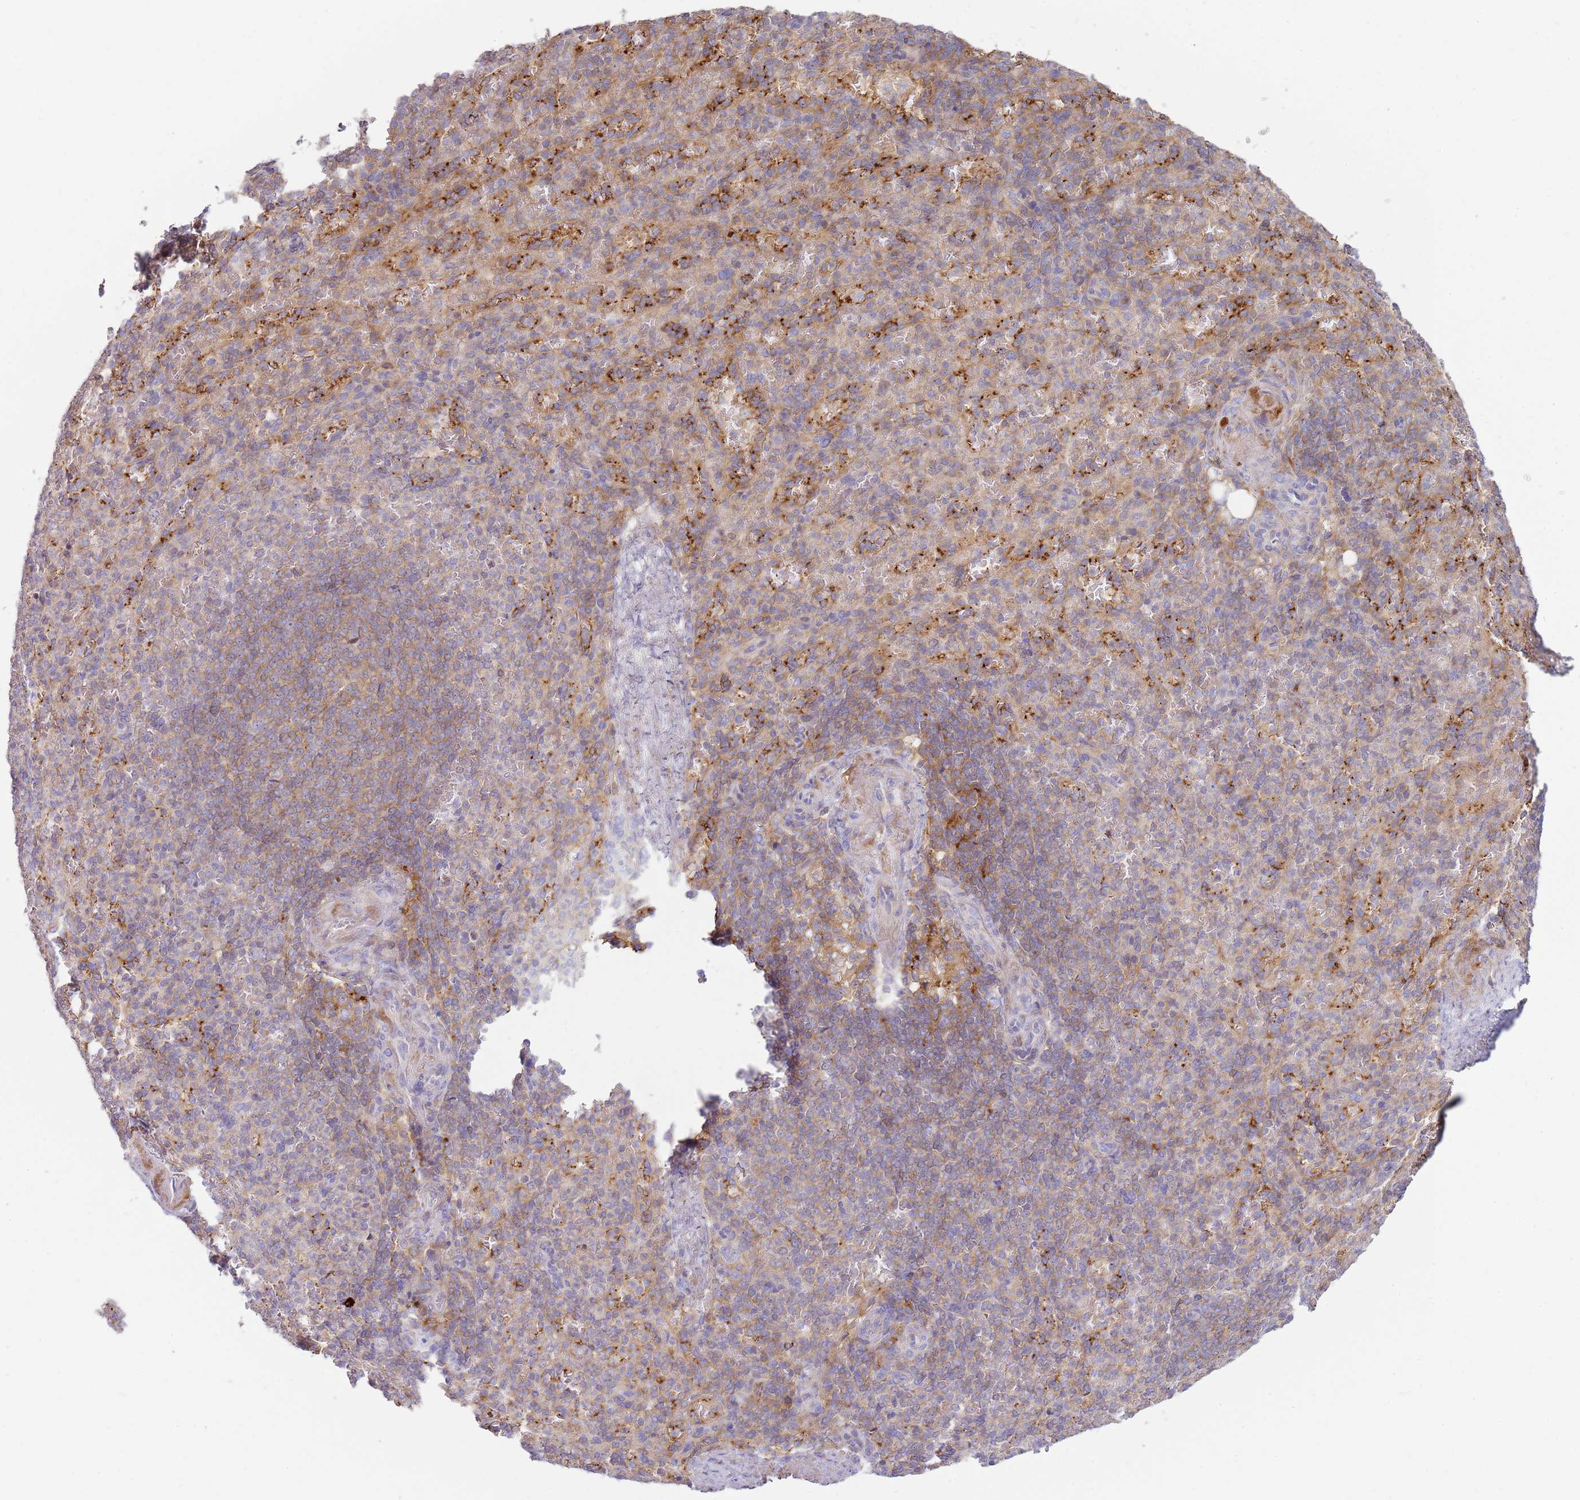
{"staining": {"intensity": "weak", "quantity": "25%-75%", "location": "cytoplasmic/membranous"}, "tissue": "spleen", "cell_type": "Cells in red pulp", "image_type": "normal", "snomed": [{"axis": "morphology", "description": "Normal tissue, NOS"}, {"axis": "topography", "description": "Spleen"}], "caption": "High-magnification brightfield microscopy of normal spleen stained with DAB (3,3'-diaminobenzidine) (brown) and counterstained with hematoxylin (blue). cells in red pulp exhibit weak cytoplasmic/membranous staining is identified in approximately25%-75% of cells.", "gene": "FPR1", "patient": {"sex": "female", "age": 74}}